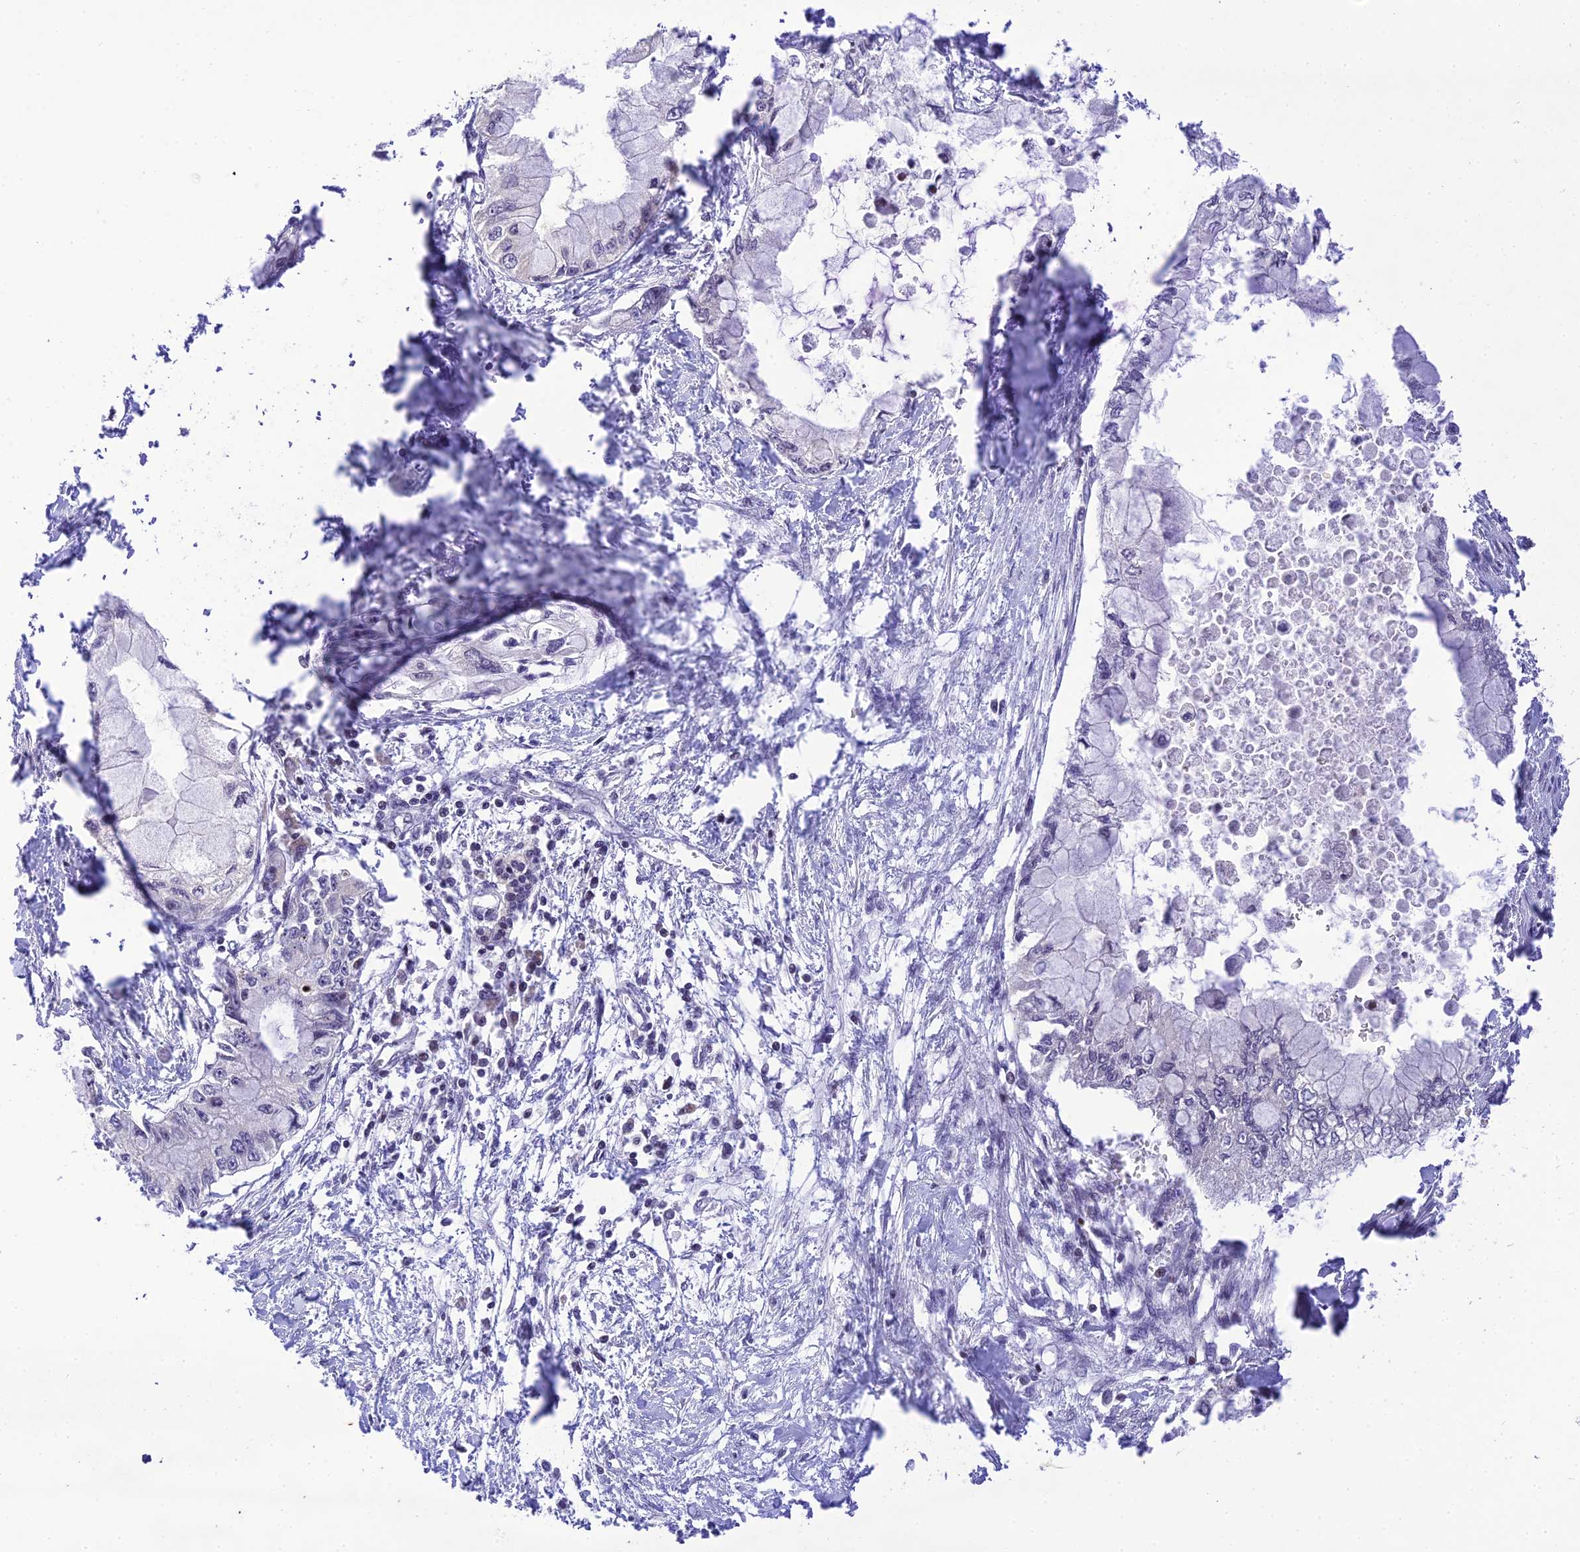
{"staining": {"intensity": "negative", "quantity": "none", "location": "none"}, "tissue": "pancreatic cancer", "cell_type": "Tumor cells", "image_type": "cancer", "snomed": [{"axis": "morphology", "description": "Adenocarcinoma, NOS"}, {"axis": "topography", "description": "Pancreas"}], "caption": "High power microscopy image of an immunohistochemistry (IHC) micrograph of pancreatic adenocarcinoma, revealing no significant positivity in tumor cells.", "gene": "TEKT1", "patient": {"sex": "male", "age": 48}}